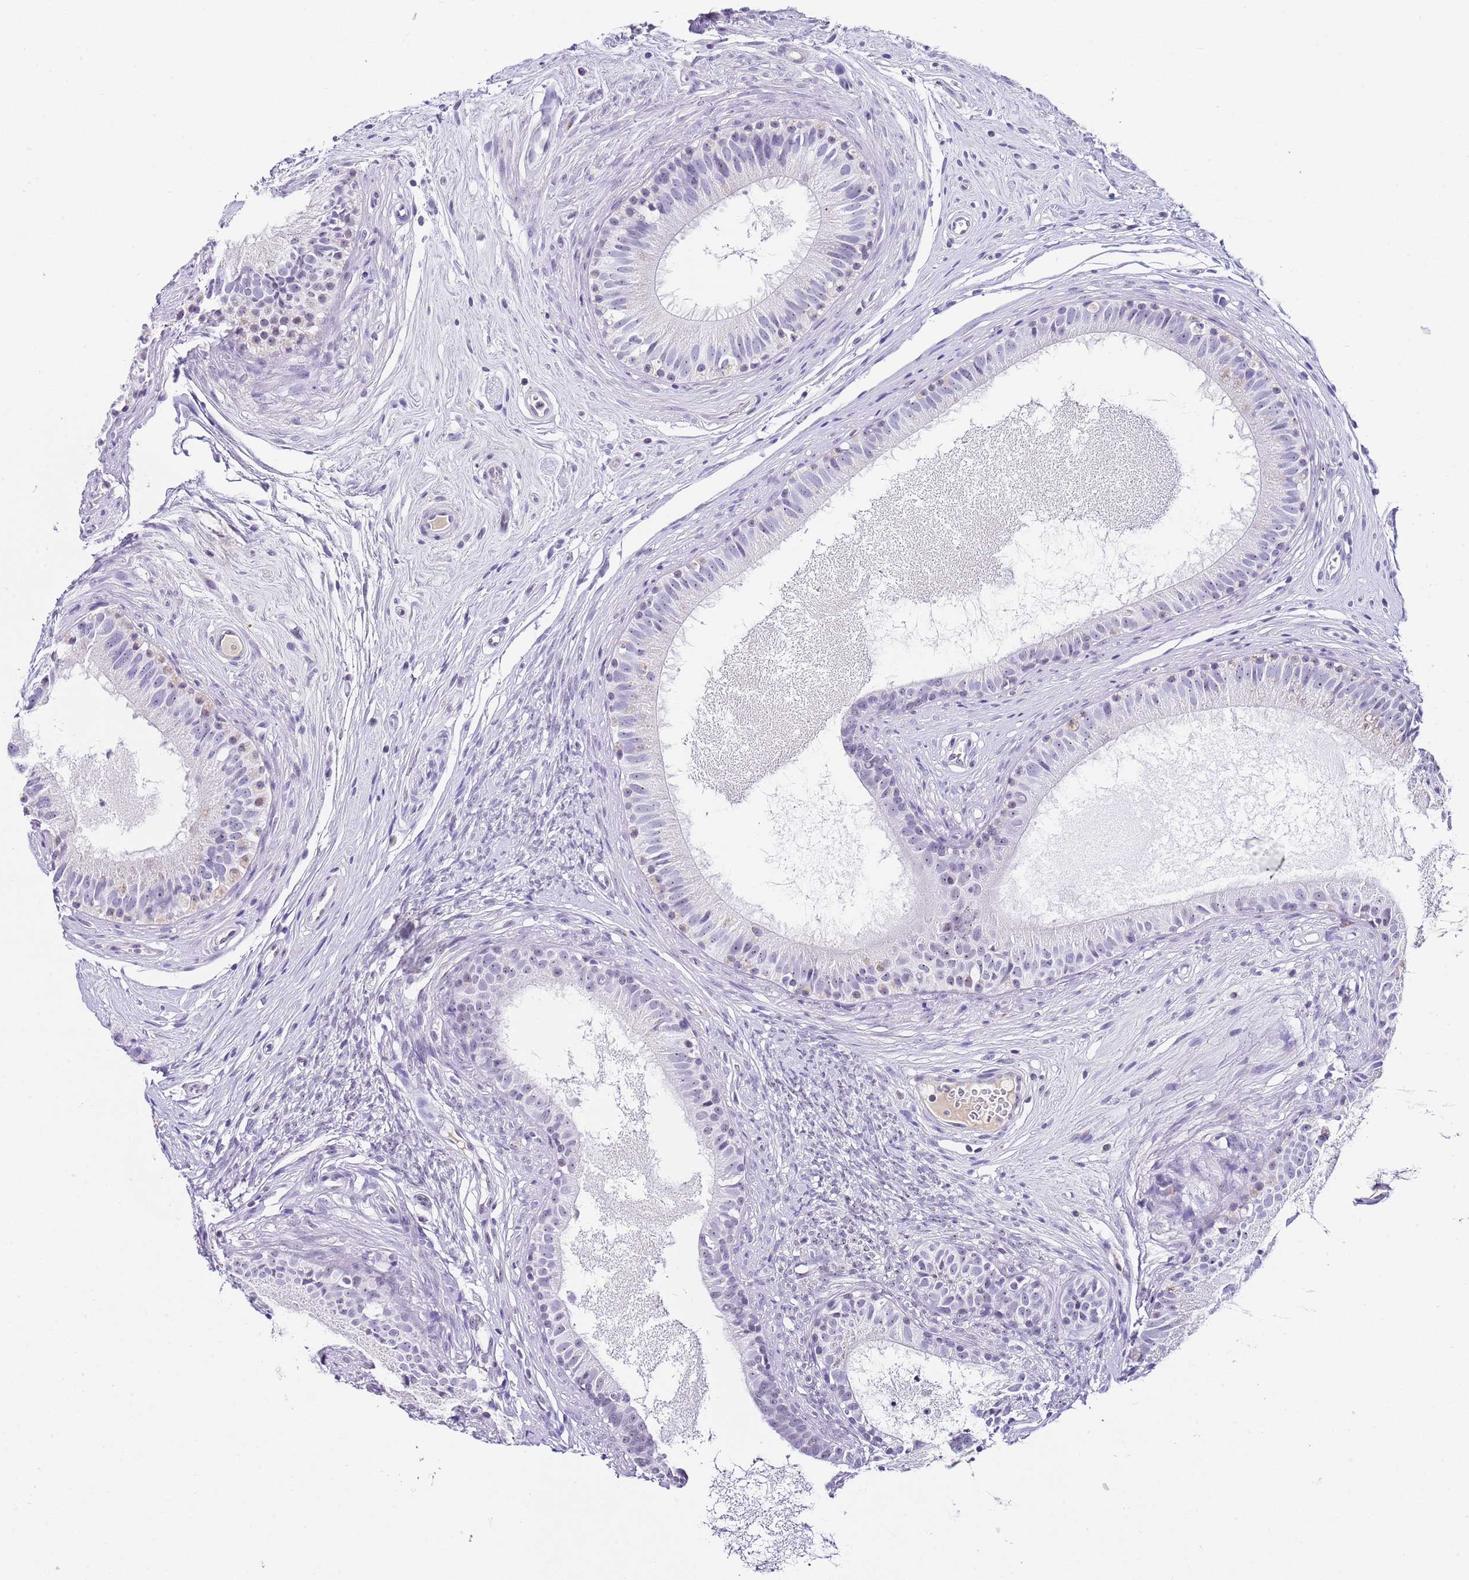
{"staining": {"intensity": "negative", "quantity": "none", "location": "none"}, "tissue": "epididymis", "cell_type": "Glandular cells", "image_type": "normal", "snomed": [{"axis": "morphology", "description": "Normal tissue, NOS"}, {"axis": "topography", "description": "Epididymis"}], "caption": "The immunohistochemistry (IHC) histopathology image has no significant expression in glandular cells of epididymis.", "gene": "NOP56", "patient": {"sex": "male", "age": 74}}